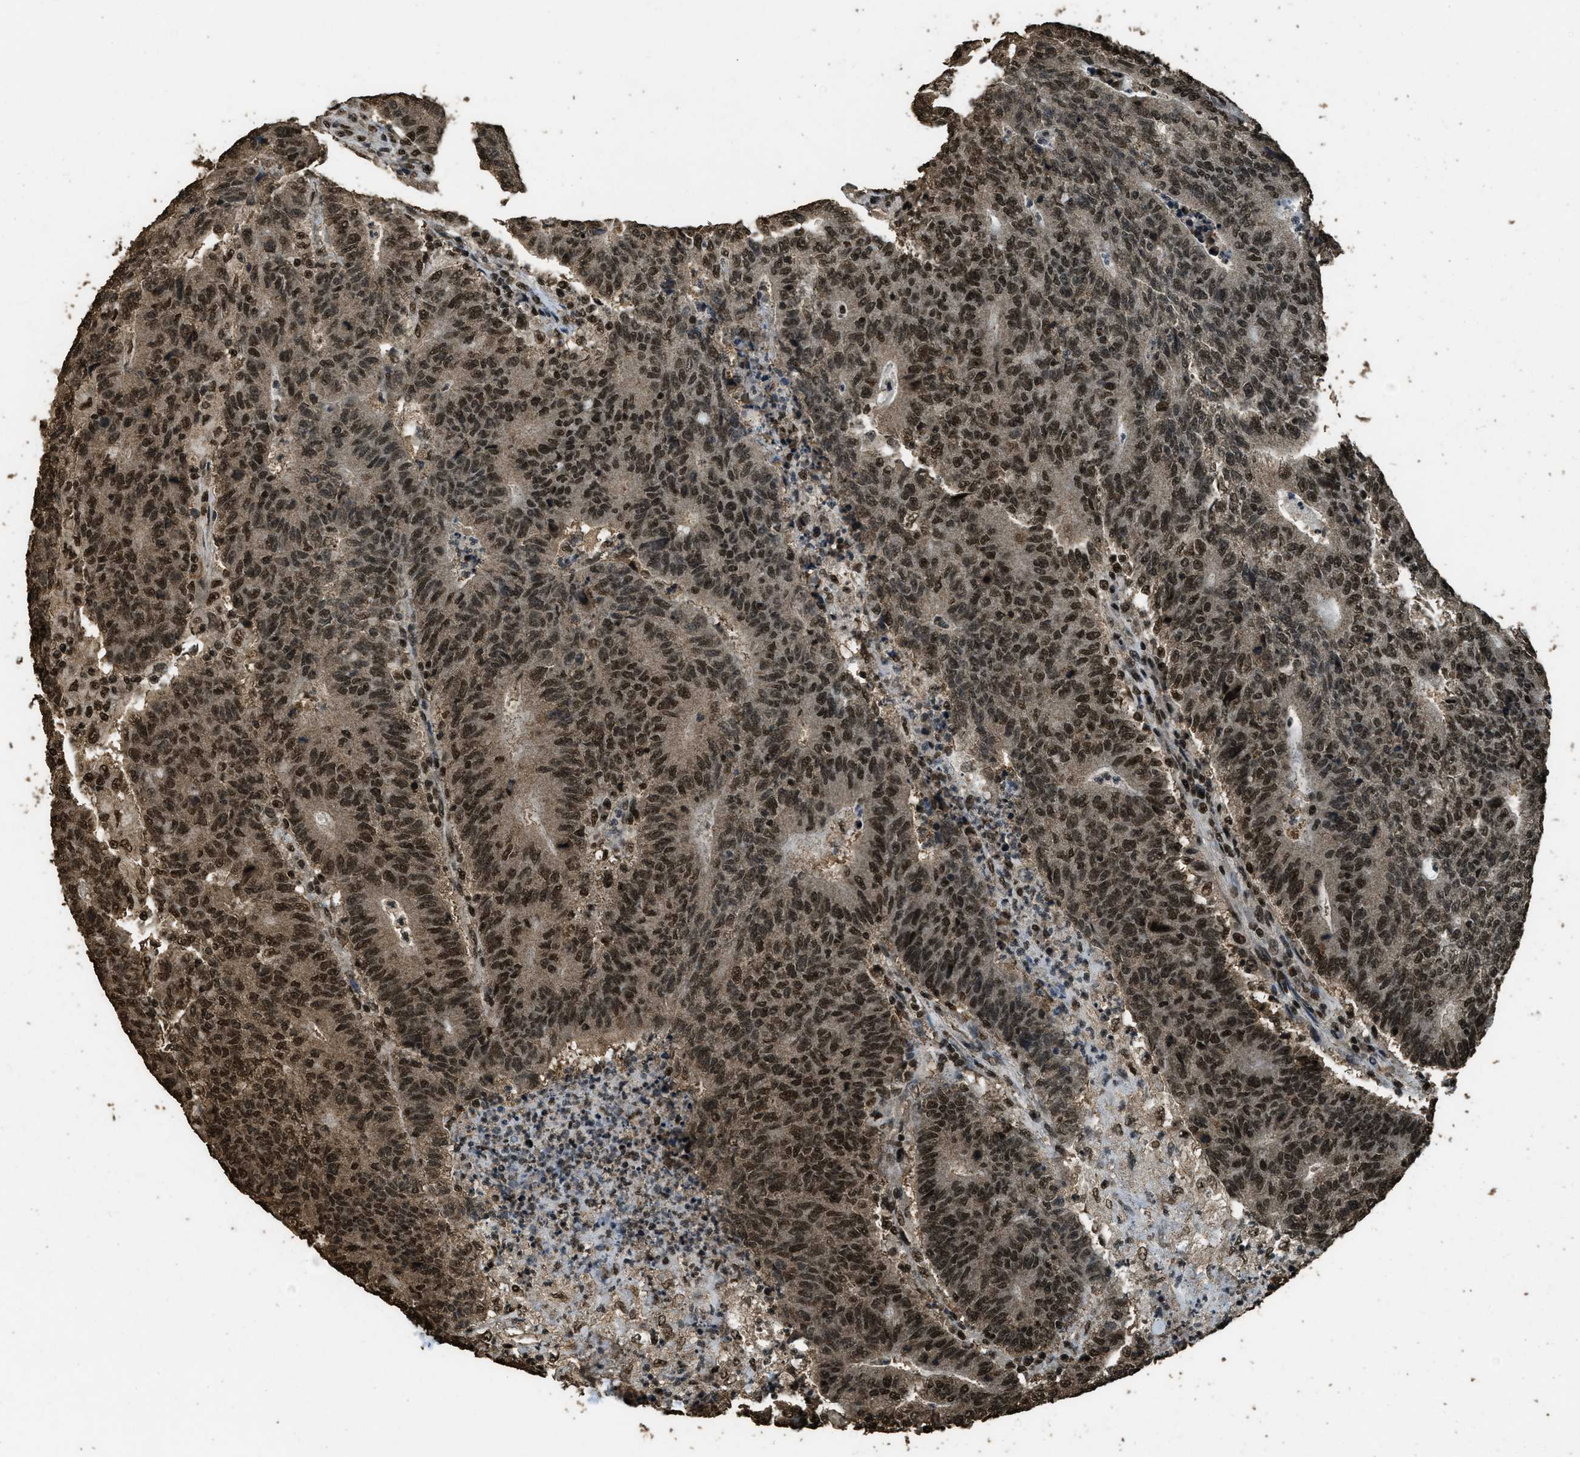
{"staining": {"intensity": "strong", "quantity": ">75%", "location": "nuclear"}, "tissue": "colorectal cancer", "cell_type": "Tumor cells", "image_type": "cancer", "snomed": [{"axis": "morphology", "description": "Normal tissue, NOS"}, {"axis": "morphology", "description": "Adenocarcinoma, NOS"}, {"axis": "topography", "description": "Colon"}], "caption": "An immunohistochemistry micrograph of neoplastic tissue is shown. Protein staining in brown labels strong nuclear positivity in colorectal cancer (adenocarcinoma) within tumor cells.", "gene": "MYB", "patient": {"sex": "female", "age": 75}}